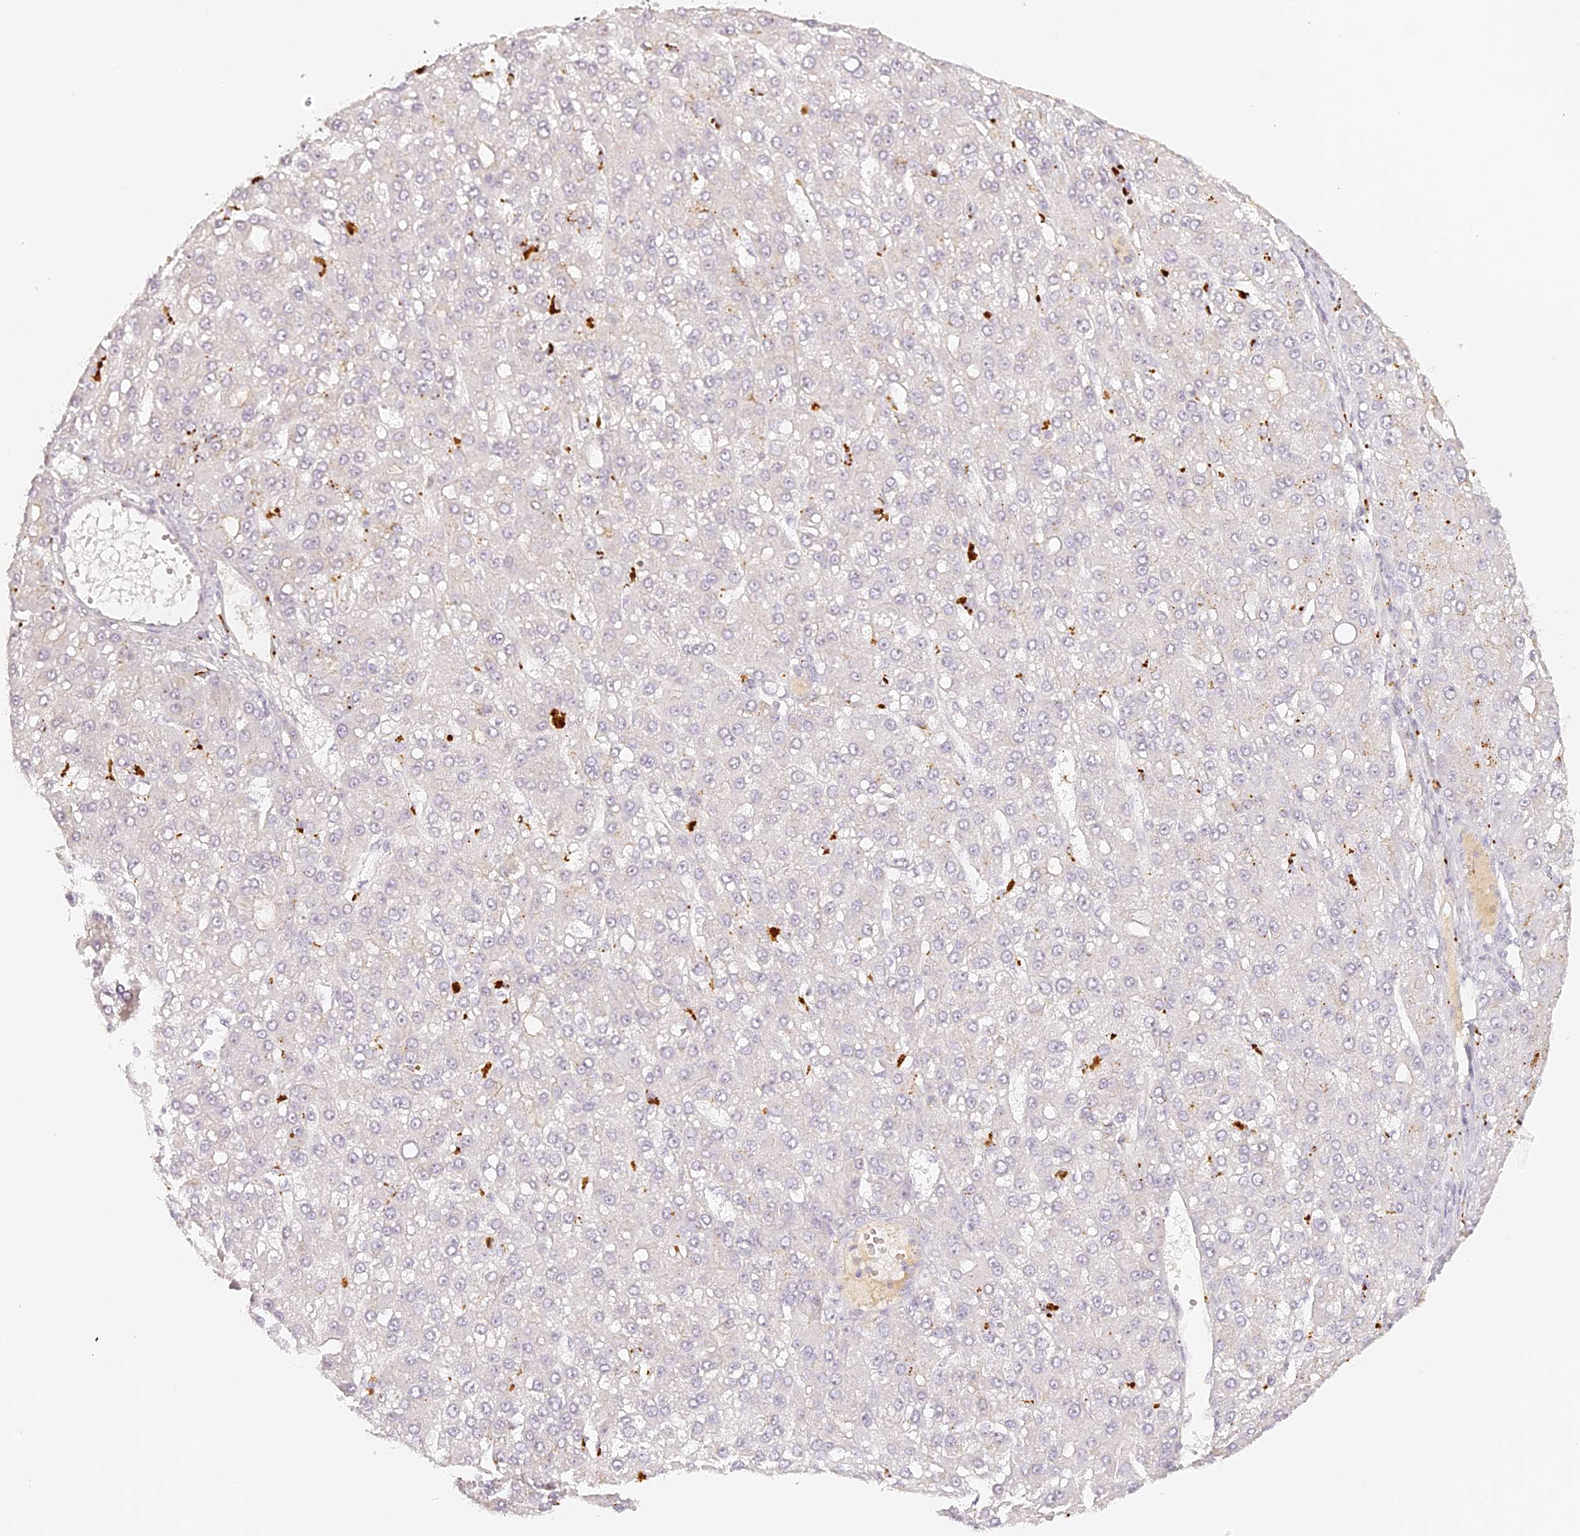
{"staining": {"intensity": "negative", "quantity": "none", "location": "none"}, "tissue": "liver cancer", "cell_type": "Tumor cells", "image_type": "cancer", "snomed": [{"axis": "morphology", "description": "Carcinoma, Hepatocellular, NOS"}, {"axis": "topography", "description": "Liver"}], "caption": "Histopathology image shows no significant protein positivity in tumor cells of liver hepatocellular carcinoma. (DAB (3,3'-diaminobenzidine) immunohistochemistry (IHC), high magnification).", "gene": "ELL3", "patient": {"sex": "male", "age": 67}}